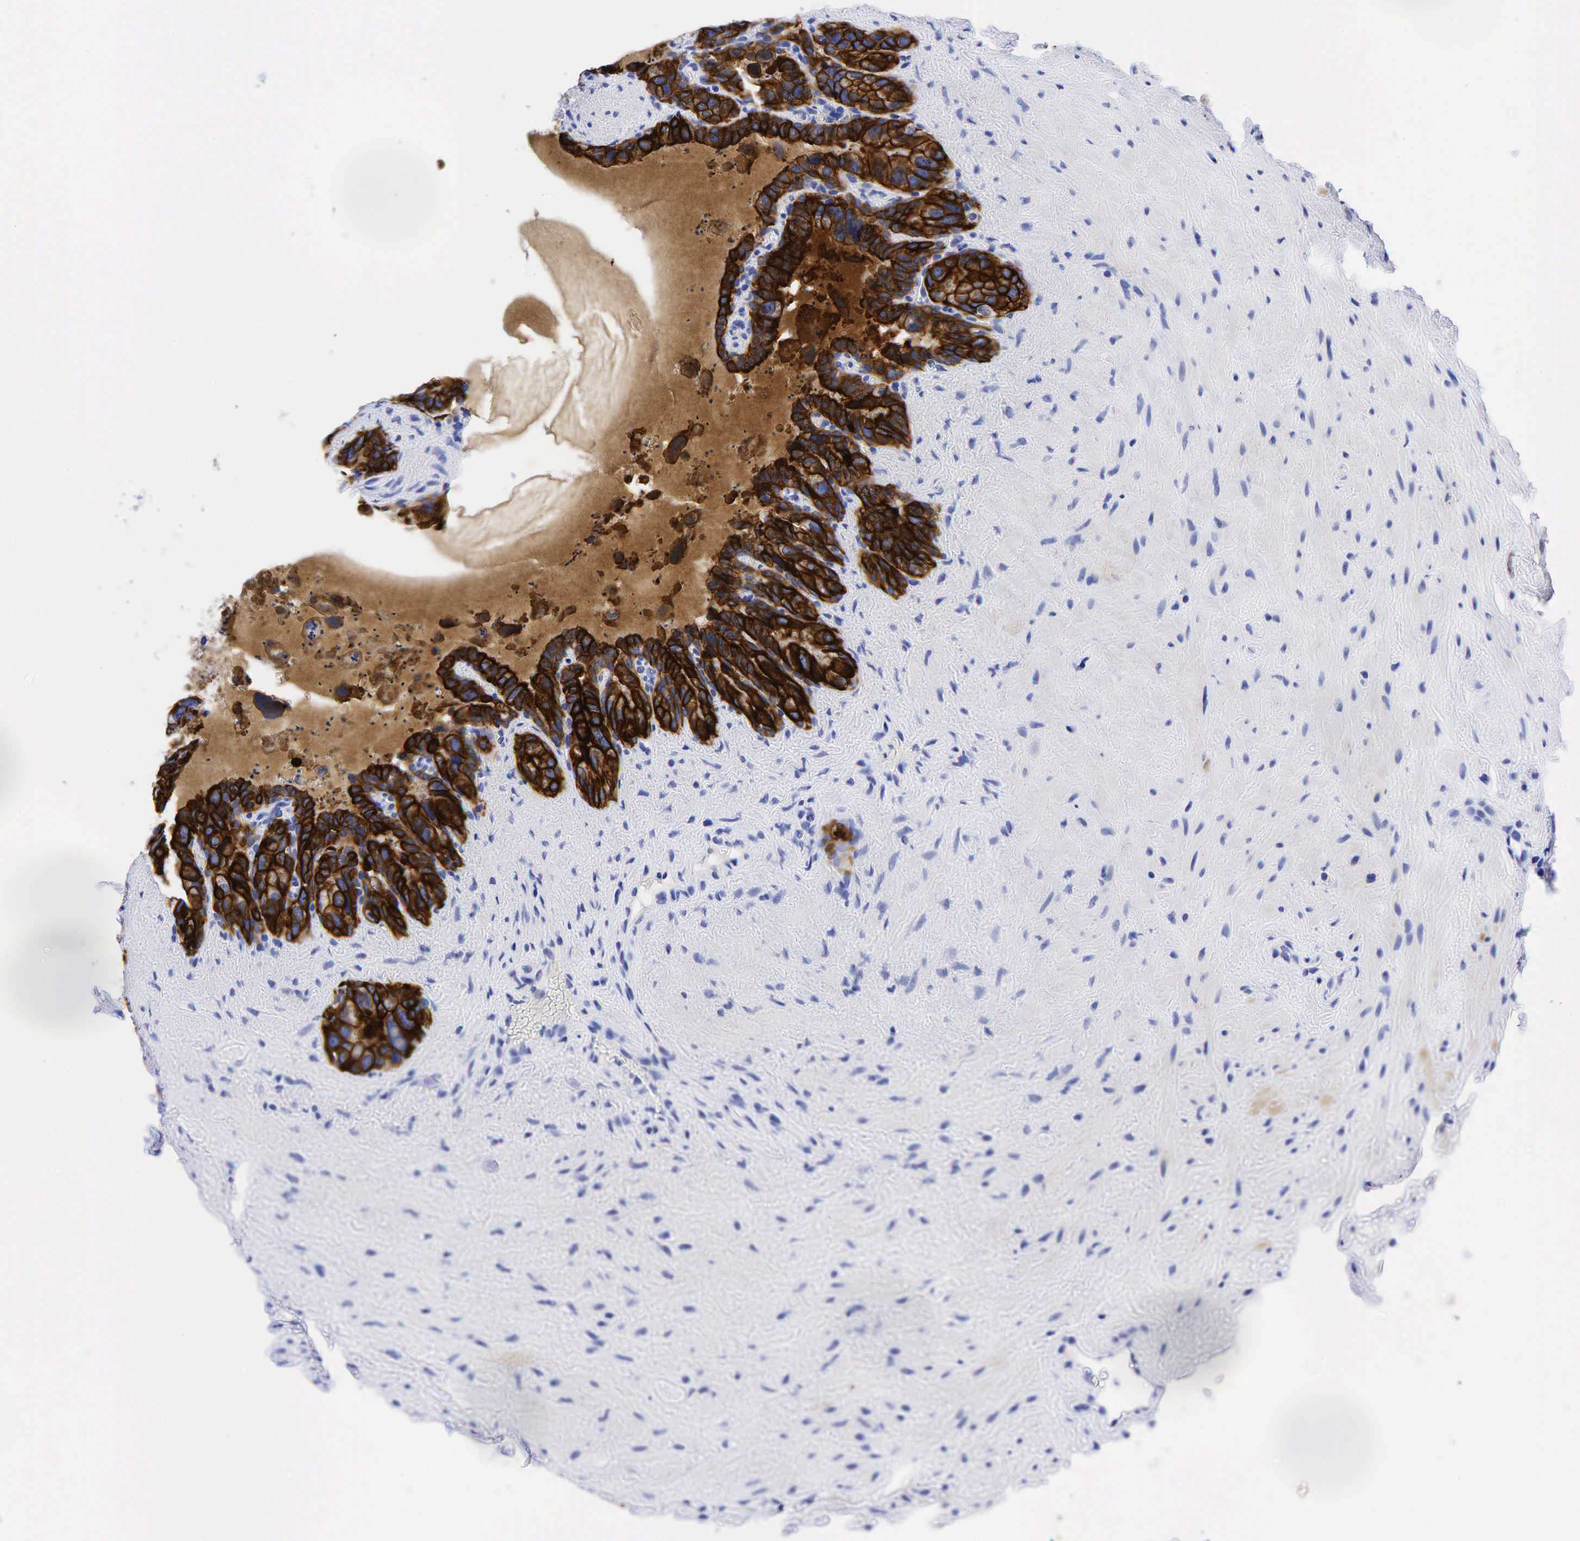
{"staining": {"intensity": "strong", "quantity": ">75%", "location": "cytoplasmic/membranous"}, "tissue": "seminal vesicle", "cell_type": "Glandular cells", "image_type": "normal", "snomed": [{"axis": "morphology", "description": "Normal tissue, NOS"}, {"axis": "topography", "description": "Seminal veicle"}], "caption": "Immunohistochemistry (IHC) staining of benign seminal vesicle, which shows high levels of strong cytoplasmic/membranous staining in approximately >75% of glandular cells indicating strong cytoplasmic/membranous protein staining. The staining was performed using DAB (brown) for protein detection and nuclei were counterstained in hematoxylin (blue).", "gene": "KRT18", "patient": {"sex": "male", "age": 63}}